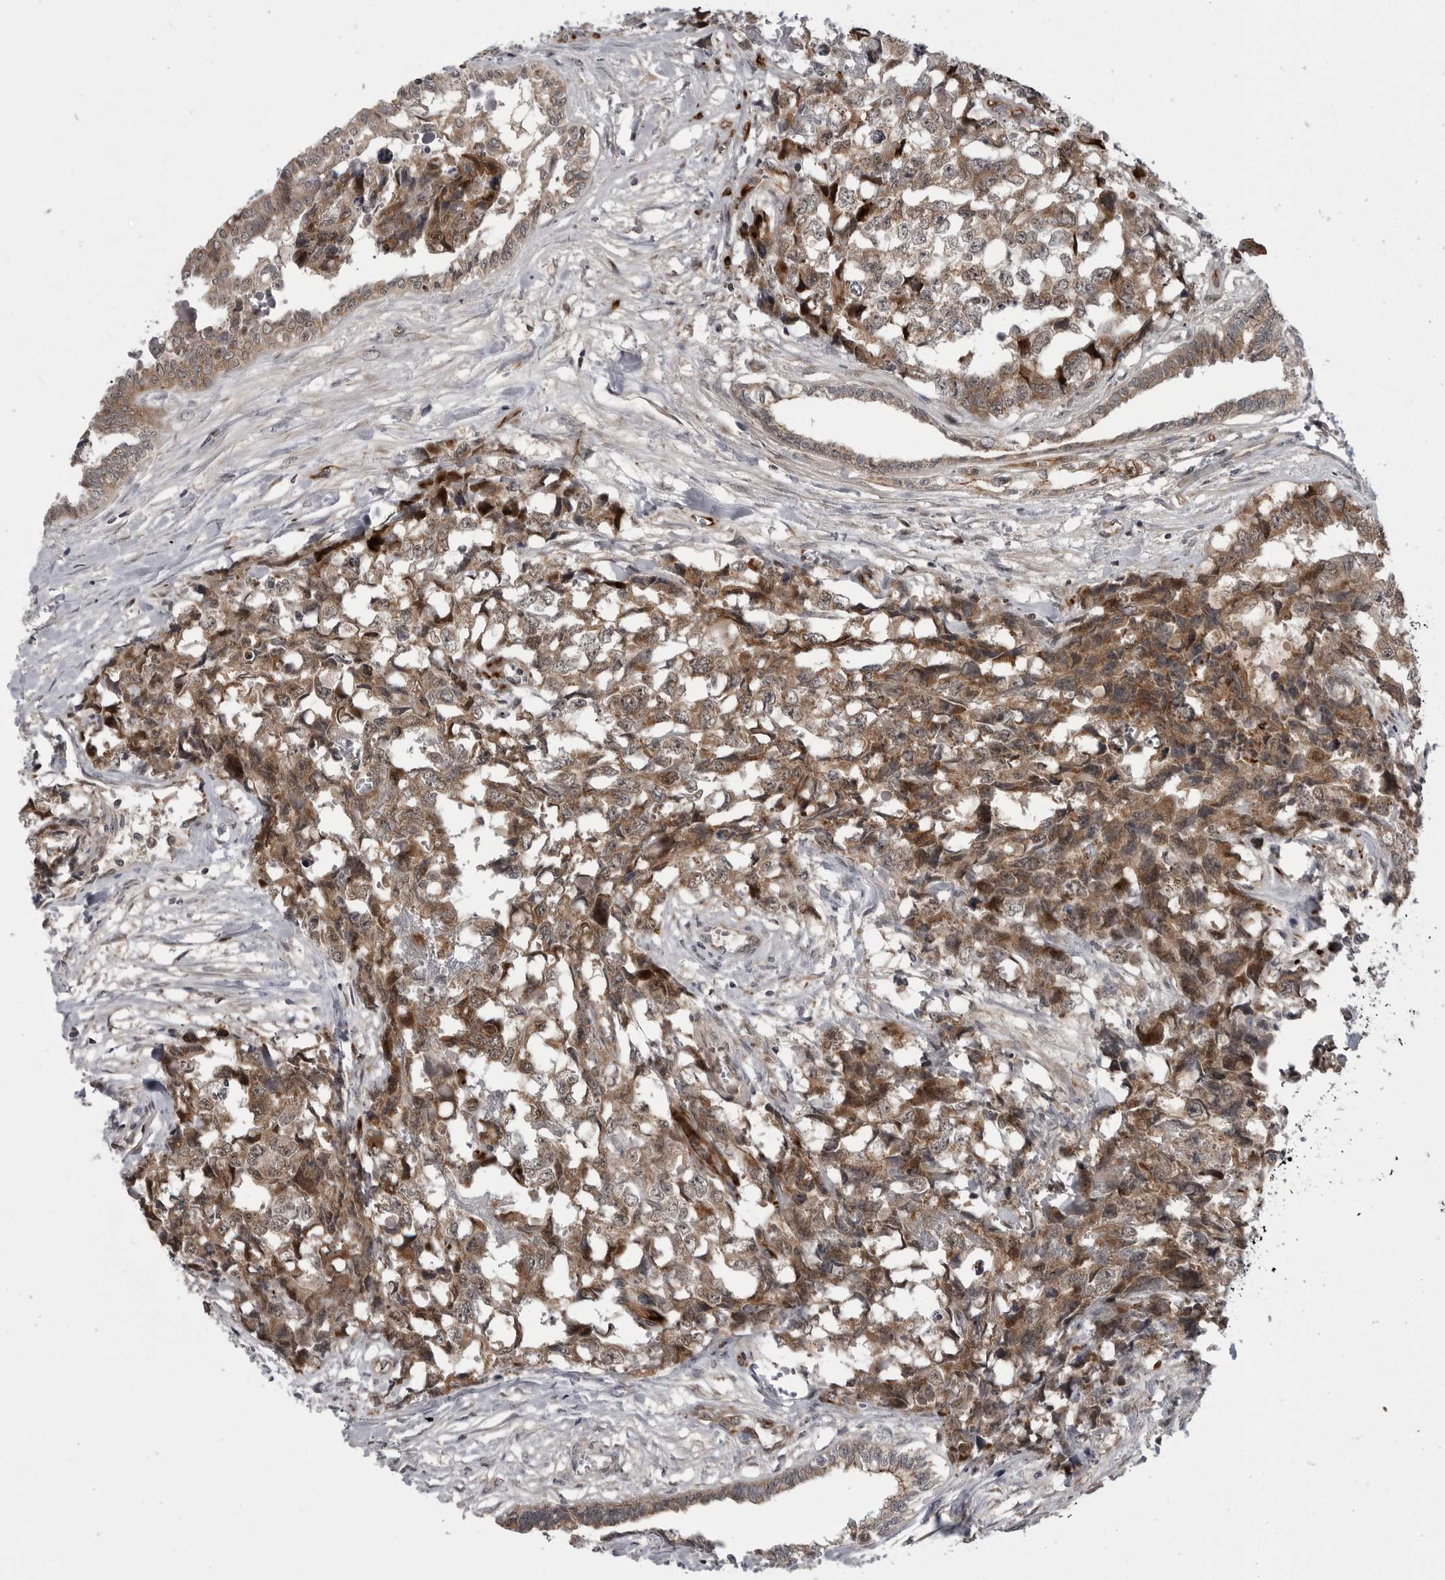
{"staining": {"intensity": "moderate", "quantity": ">75%", "location": "cytoplasmic/membranous,nuclear"}, "tissue": "testis cancer", "cell_type": "Tumor cells", "image_type": "cancer", "snomed": [{"axis": "morphology", "description": "Carcinoma, Embryonal, NOS"}, {"axis": "topography", "description": "Testis"}], "caption": "The immunohistochemical stain shows moderate cytoplasmic/membranous and nuclear expression in tumor cells of testis cancer (embryonal carcinoma) tissue.", "gene": "FAAP100", "patient": {"sex": "male", "age": 31}}